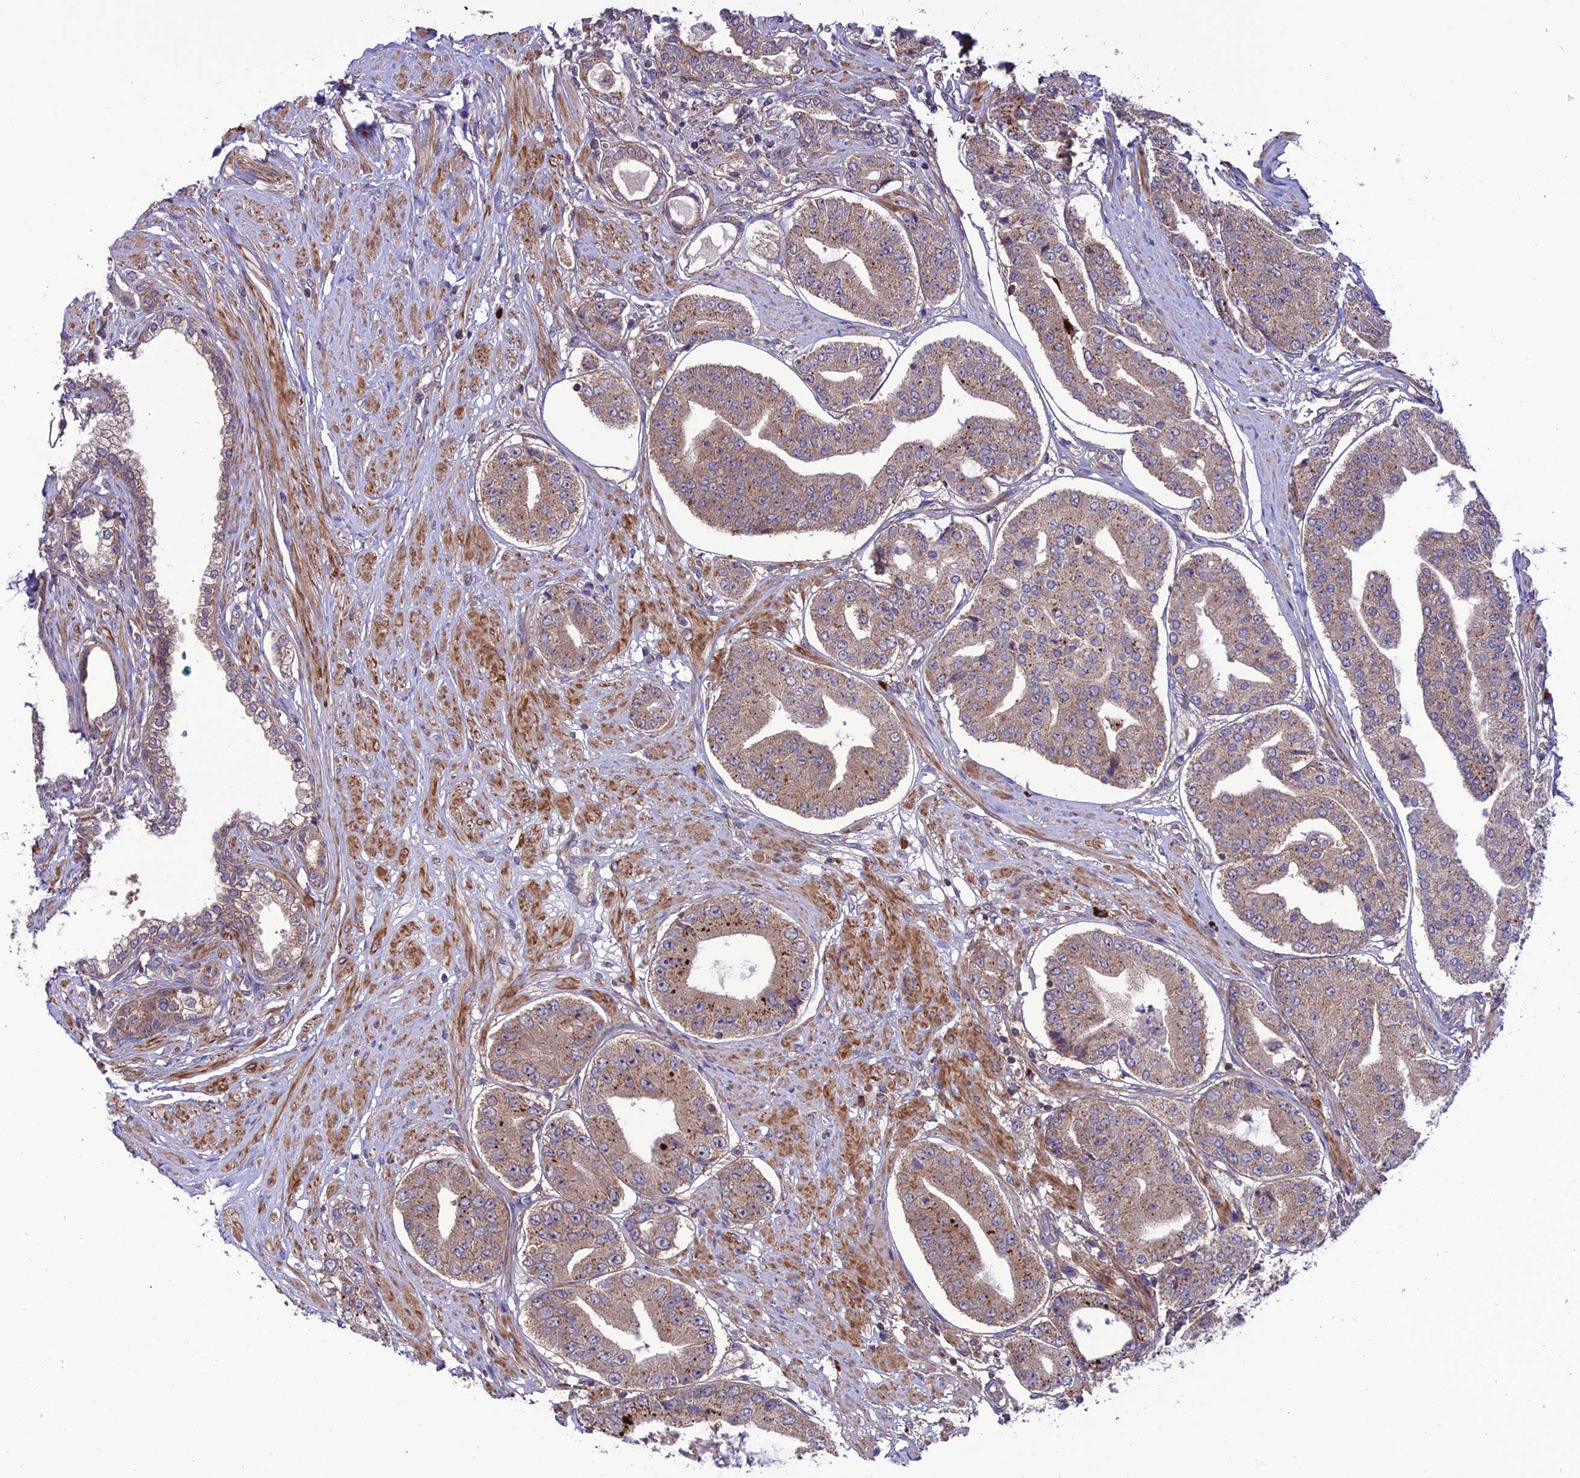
{"staining": {"intensity": "moderate", "quantity": ">75%", "location": "cytoplasmic/membranous"}, "tissue": "prostate cancer", "cell_type": "Tumor cells", "image_type": "cancer", "snomed": [{"axis": "morphology", "description": "Adenocarcinoma, High grade"}, {"axis": "topography", "description": "Prostate"}], "caption": "This photomicrograph demonstrates prostate cancer (high-grade adenocarcinoma) stained with immunohistochemistry to label a protein in brown. The cytoplasmic/membranous of tumor cells show moderate positivity for the protein. Nuclei are counter-stained blue.", "gene": "PPIL3", "patient": {"sex": "male", "age": 63}}